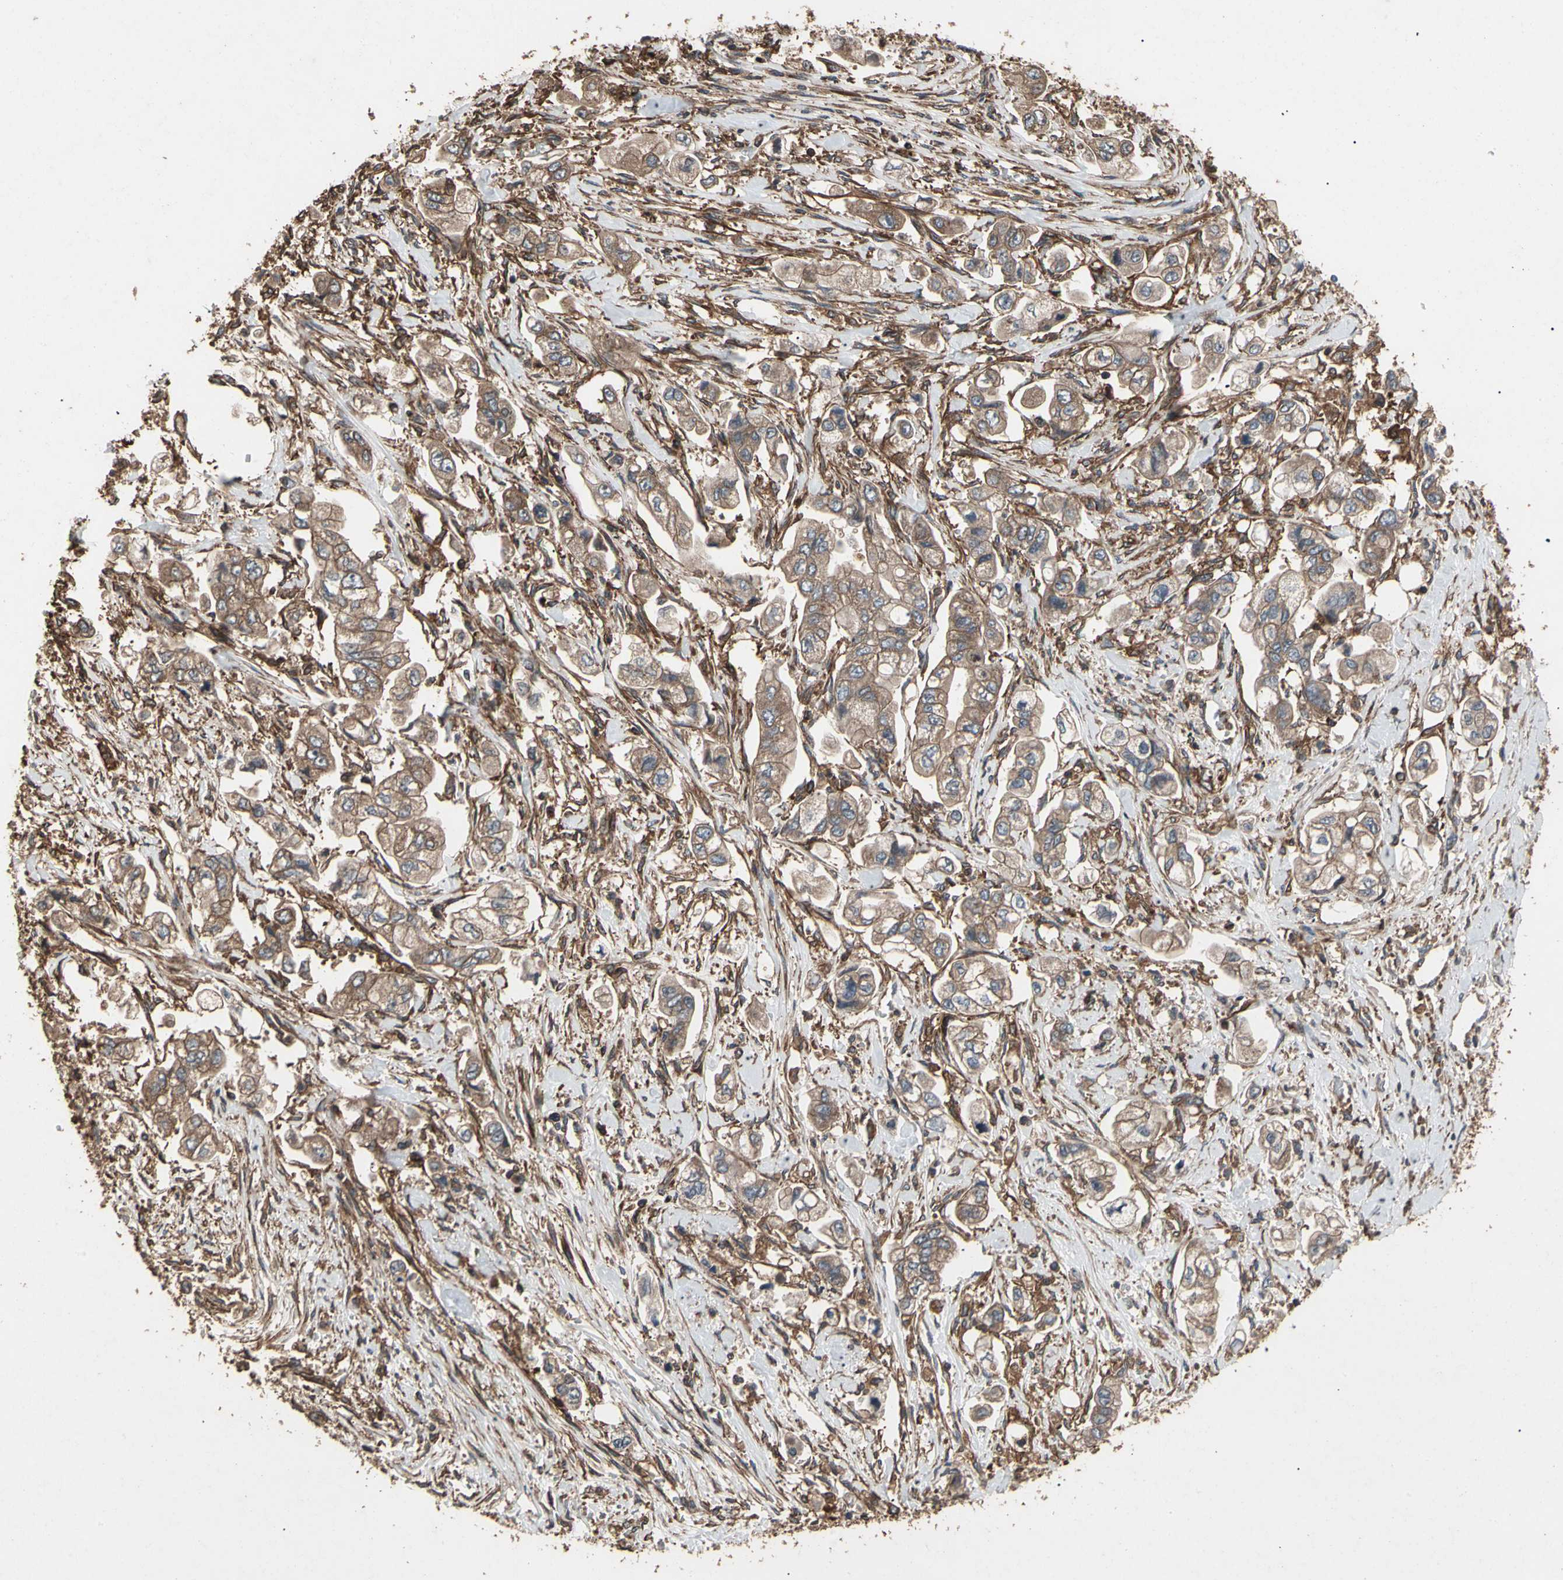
{"staining": {"intensity": "moderate", "quantity": ">75%", "location": "cytoplasmic/membranous"}, "tissue": "stomach cancer", "cell_type": "Tumor cells", "image_type": "cancer", "snomed": [{"axis": "morphology", "description": "Adenocarcinoma, NOS"}, {"axis": "topography", "description": "Stomach"}], "caption": "About >75% of tumor cells in stomach cancer (adenocarcinoma) exhibit moderate cytoplasmic/membranous protein positivity as visualized by brown immunohistochemical staining.", "gene": "AGBL2", "patient": {"sex": "male", "age": 62}}